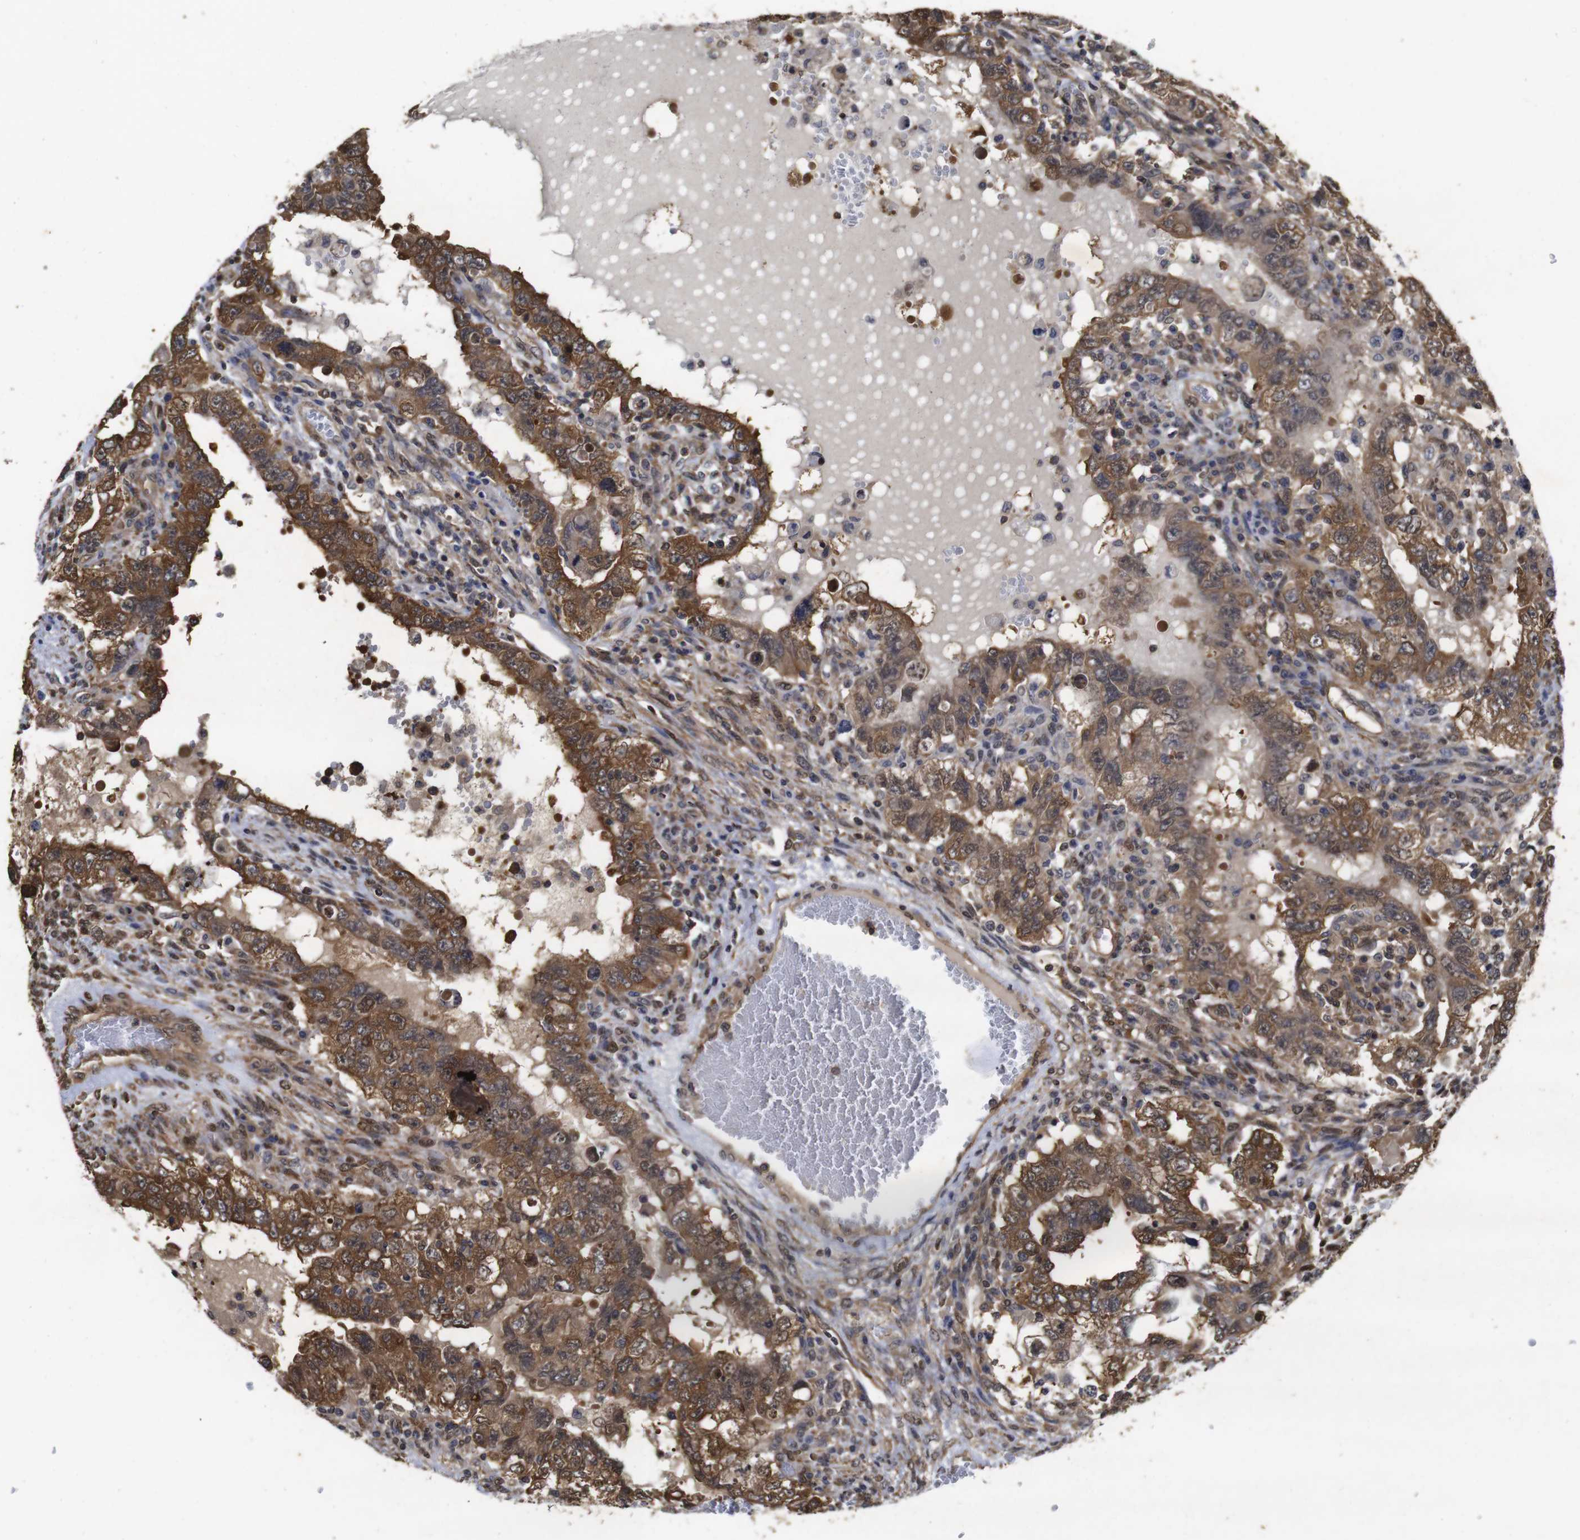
{"staining": {"intensity": "moderate", "quantity": ">75%", "location": "cytoplasmic/membranous"}, "tissue": "testis cancer", "cell_type": "Tumor cells", "image_type": "cancer", "snomed": [{"axis": "morphology", "description": "Carcinoma, Embryonal, NOS"}, {"axis": "topography", "description": "Testis"}], "caption": "IHC micrograph of human testis cancer (embryonal carcinoma) stained for a protein (brown), which exhibits medium levels of moderate cytoplasmic/membranous expression in about >75% of tumor cells.", "gene": "SUMO3", "patient": {"sex": "male", "age": 26}}